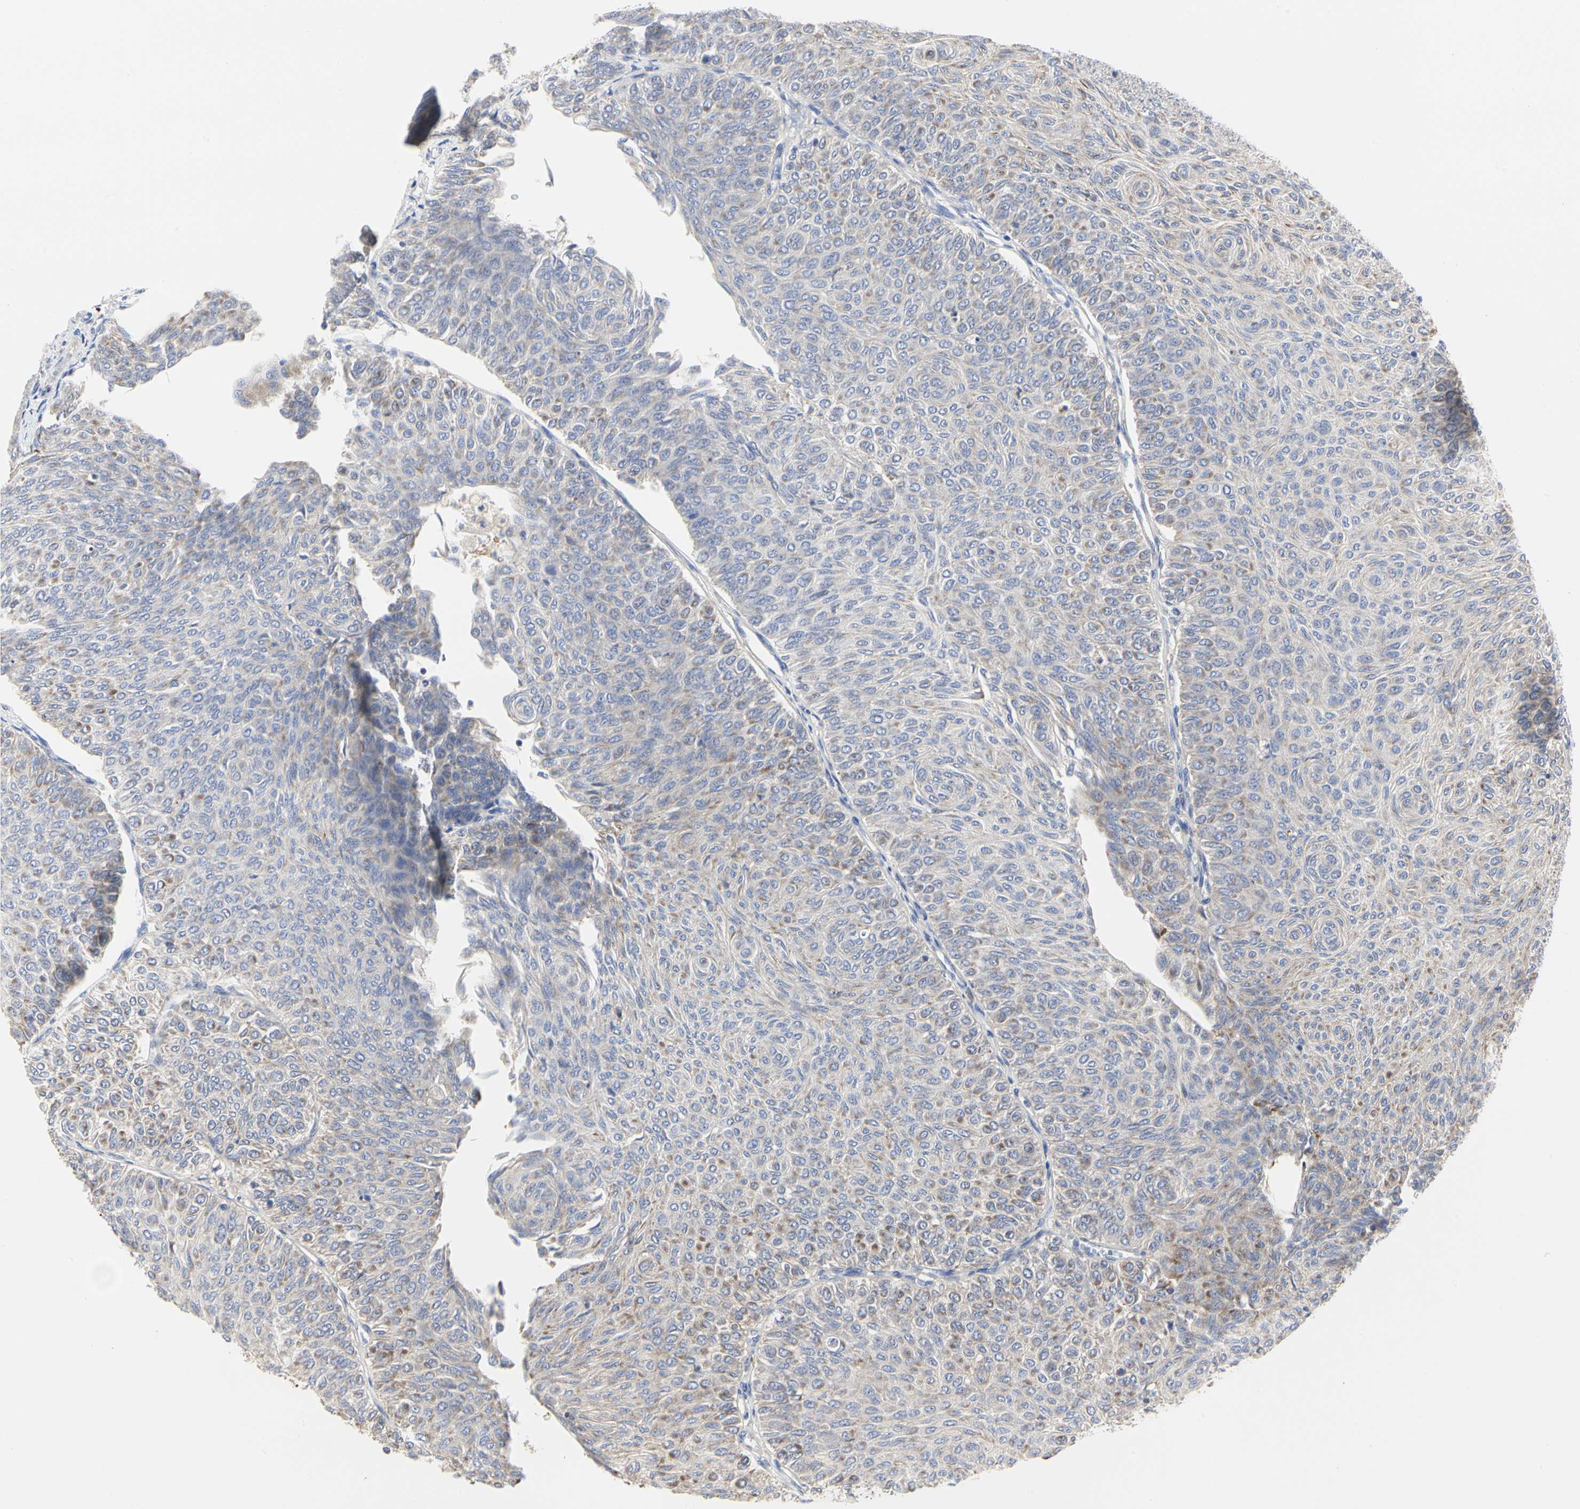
{"staining": {"intensity": "weak", "quantity": "<25%", "location": "cytoplasmic/membranous"}, "tissue": "urothelial cancer", "cell_type": "Tumor cells", "image_type": "cancer", "snomed": [{"axis": "morphology", "description": "Urothelial carcinoma, Low grade"}, {"axis": "topography", "description": "Urinary bladder"}], "caption": "A high-resolution photomicrograph shows immunohistochemistry staining of urothelial cancer, which displays no significant staining in tumor cells.", "gene": "C3orf52", "patient": {"sex": "male", "age": 78}}